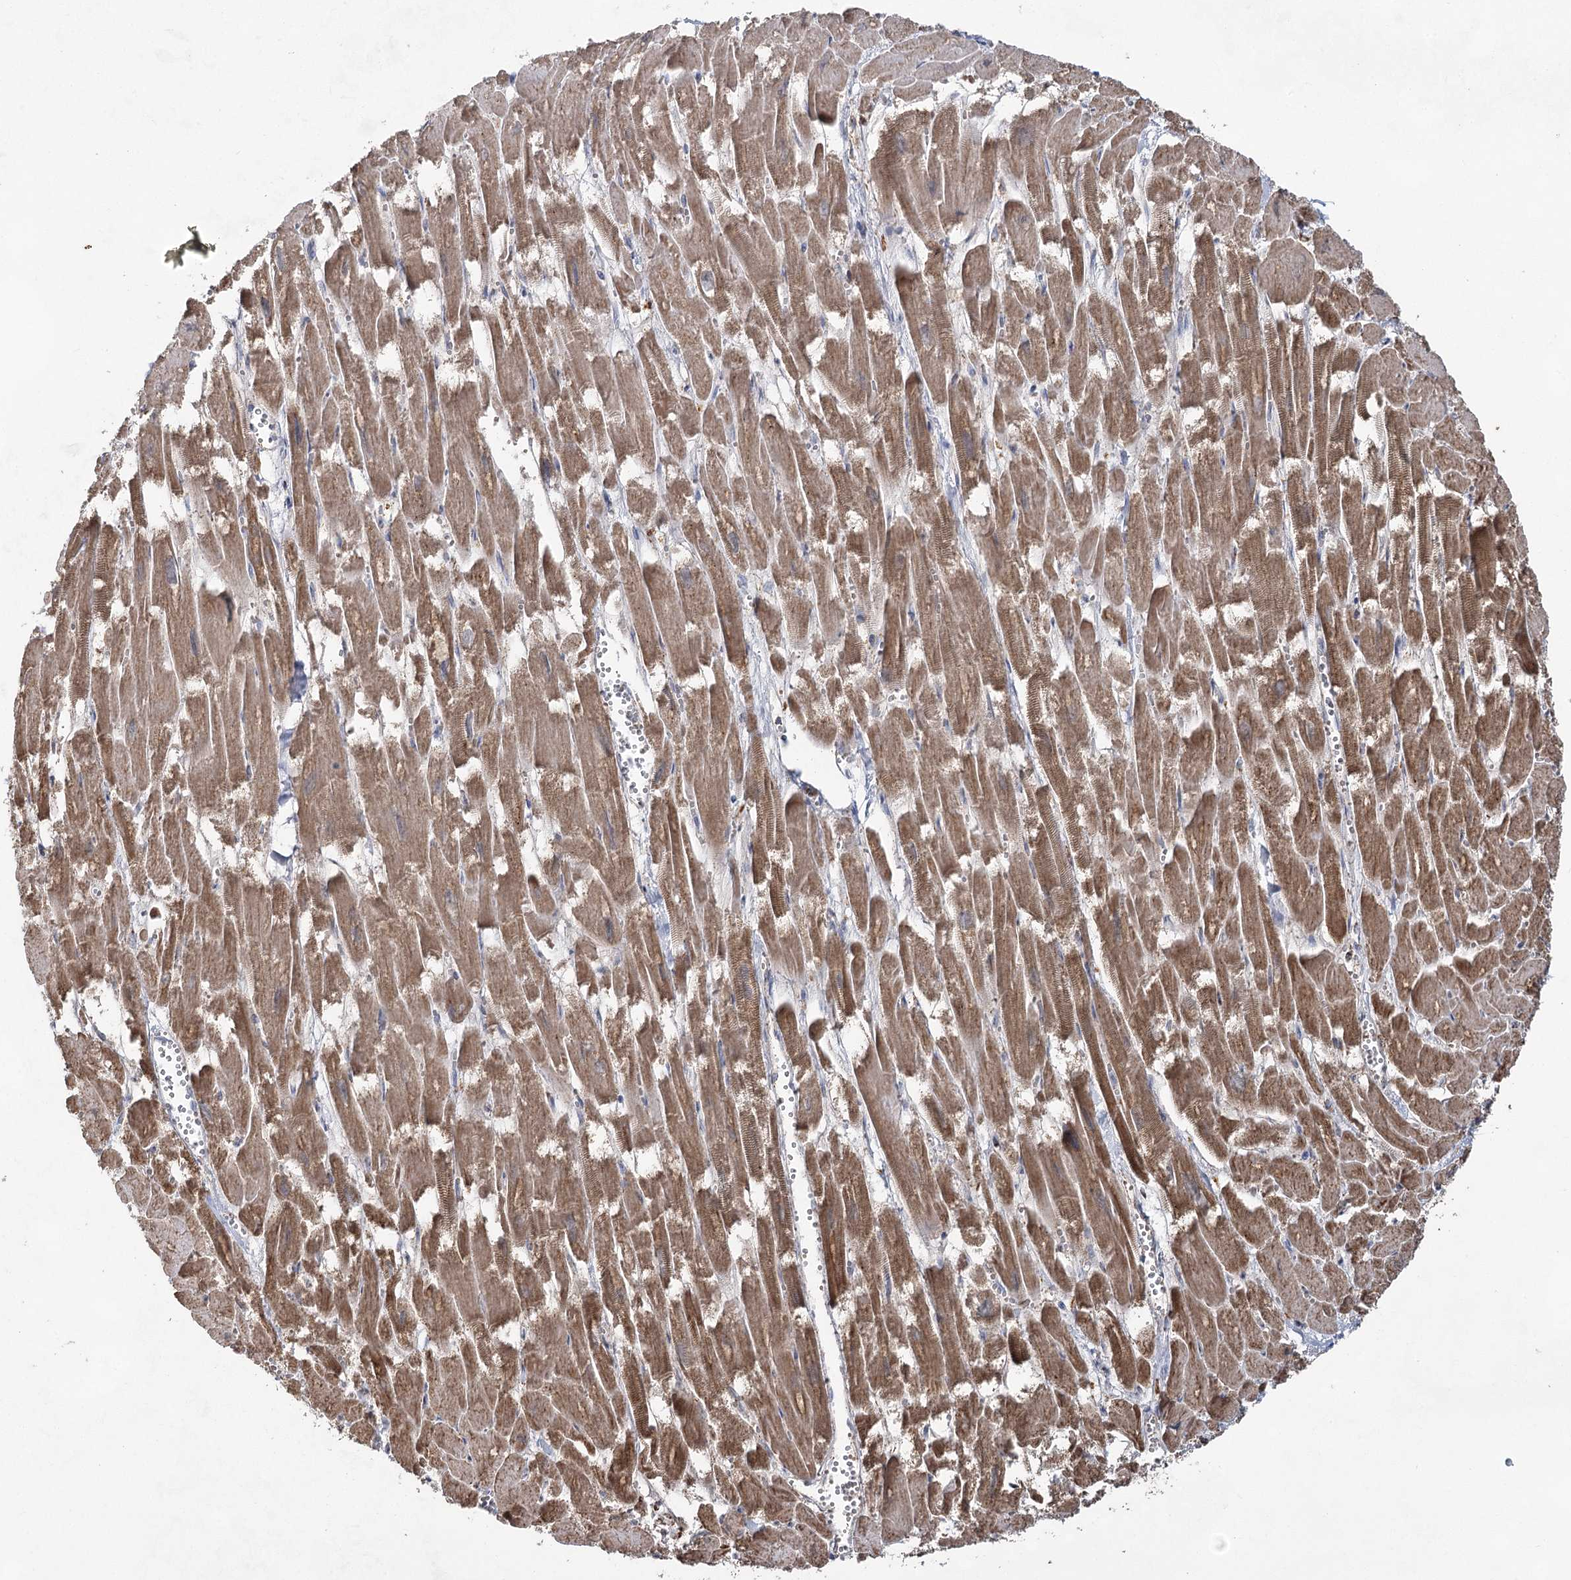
{"staining": {"intensity": "moderate", "quantity": ">75%", "location": "cytoplasmic/membranous"}, "tissue": "heart muscle", "cell_type": "Cardiomyocytes", "image_type": "normal", "snomed": [{"axis": "morphology", "description": "Normal tissue, NOS"}, {"axis": "topography", "description": "Heart"}], "caption": "Heart muscle stained with DAB IHC shows medium levels of moderate cytoplasmic/membranous expression in approximately >75% of cardiomyocytes. (Brightfield microscopy of DAB IHC at high magnification).", "gene": "CWF19L1", "patient": {"sex": "male", "age": 54}}